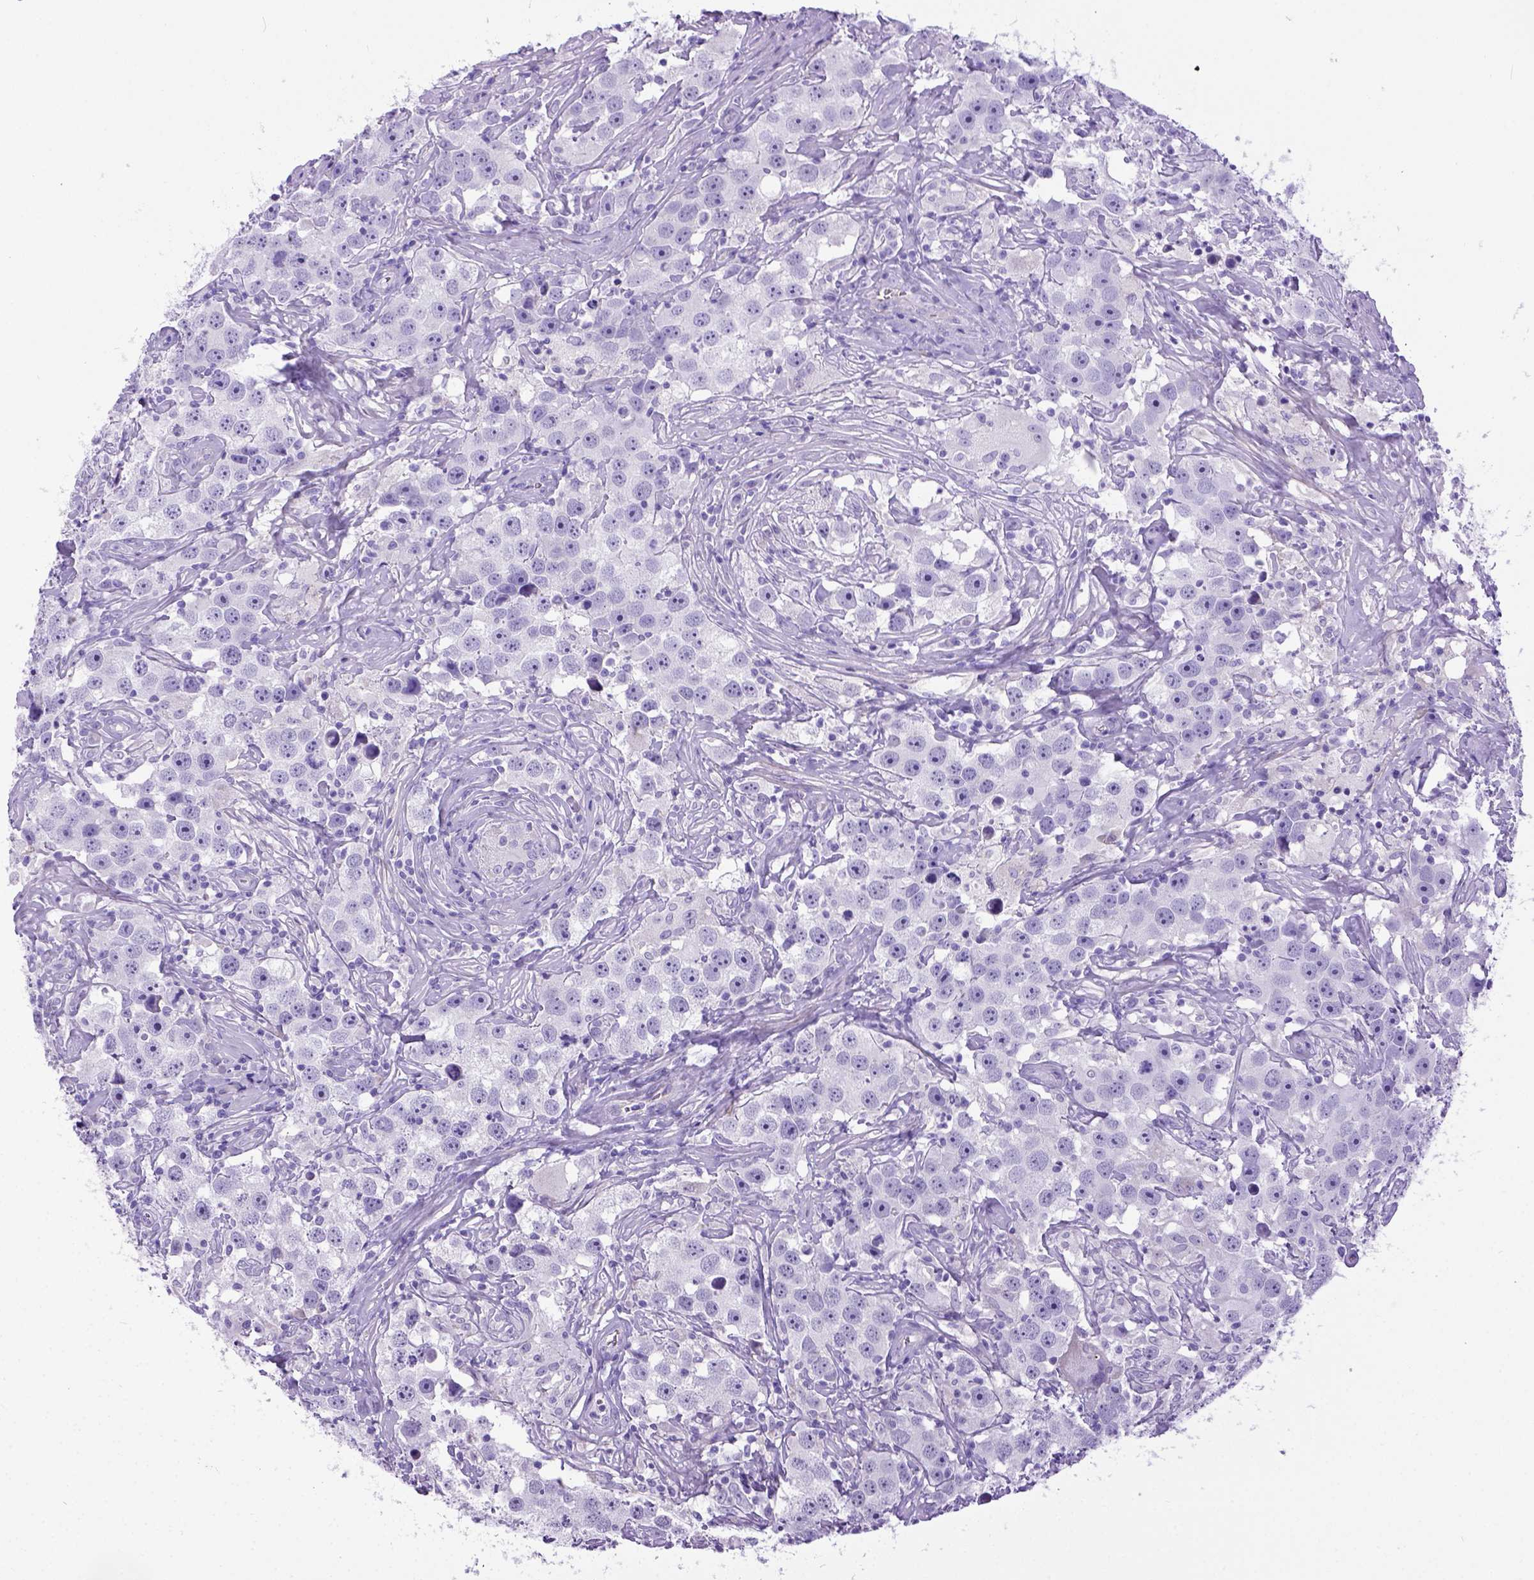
{"staining": {"intensity": "negative", "quantity": "none", "location": "none"}, "tissue": "testis cancer", "cell_type": "Tumor cells", "image_type": "cancer", "snomed": [{"axis": "morphology", "description": "Seminoma, NOS"}, {"axis": "topography", "description": "Testis"}], "caption": "This is a micrograph of immunohistochemistry staining of testis cancer (seminoma), which shows no staining in tumor cells. (Stains: DAB IHC with hematoxylin counter stain, Microscopy: brightfield microscopy at high magnification).", "gene": "IGF2", "patient": {"sex": "male", "age": 49}}